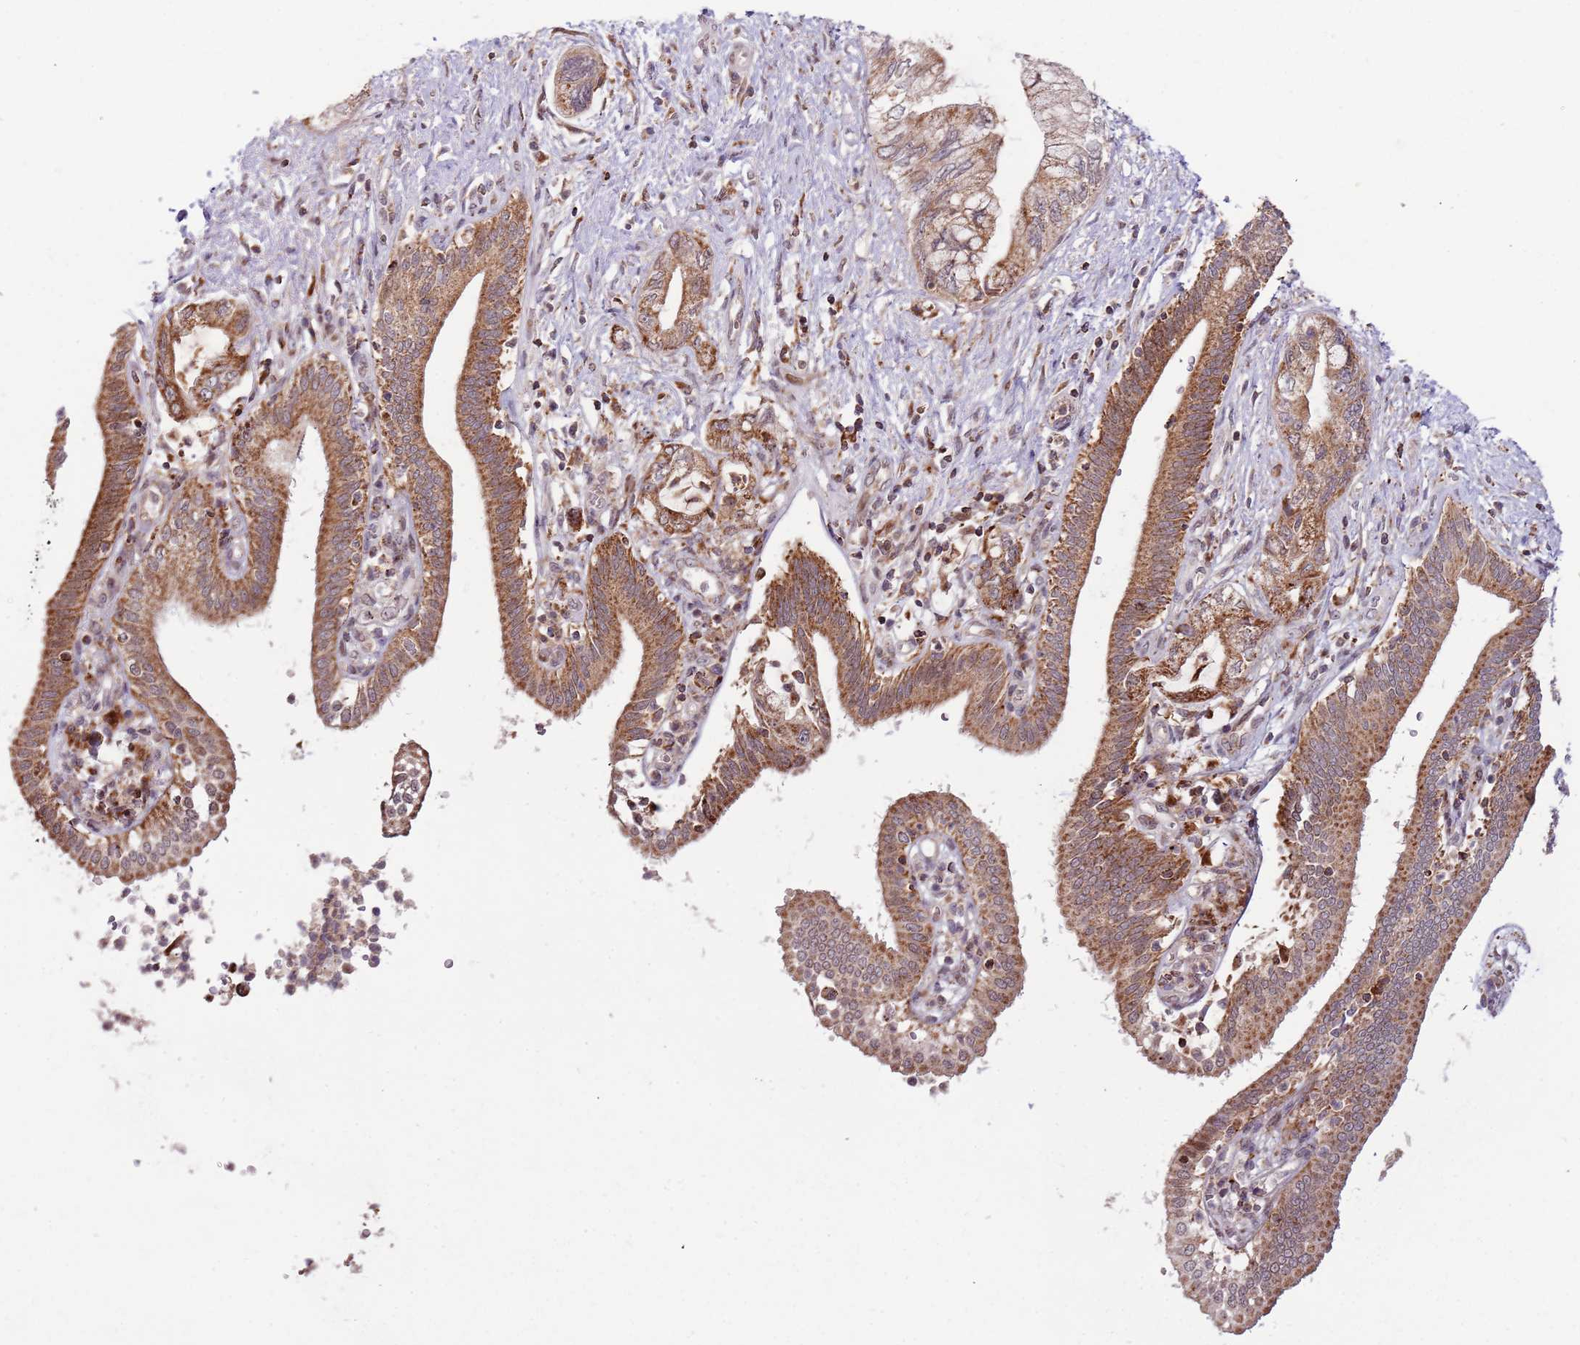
{"staining": {"intensity": "moderate", "quantity": ">75%", "location": "cytoplasmic/membranous"}, "tissue": "pancreatic cancer", "cell_type": "Tumor cells", "image_type": "cancer", "snomed": [{"axis": "morphology", "description": "Adenocarcinoma, NOS"}, {"axis": "topography", "description": "Pancreas"}], "caption": "Immunohistochemical staining of pancreatic cancer reveals moderate cytoplasmic/membranous protein expression in about >75% of tumor cells.", "gene": "ULK3", "patient": {"sex": "female", "age": 73}}